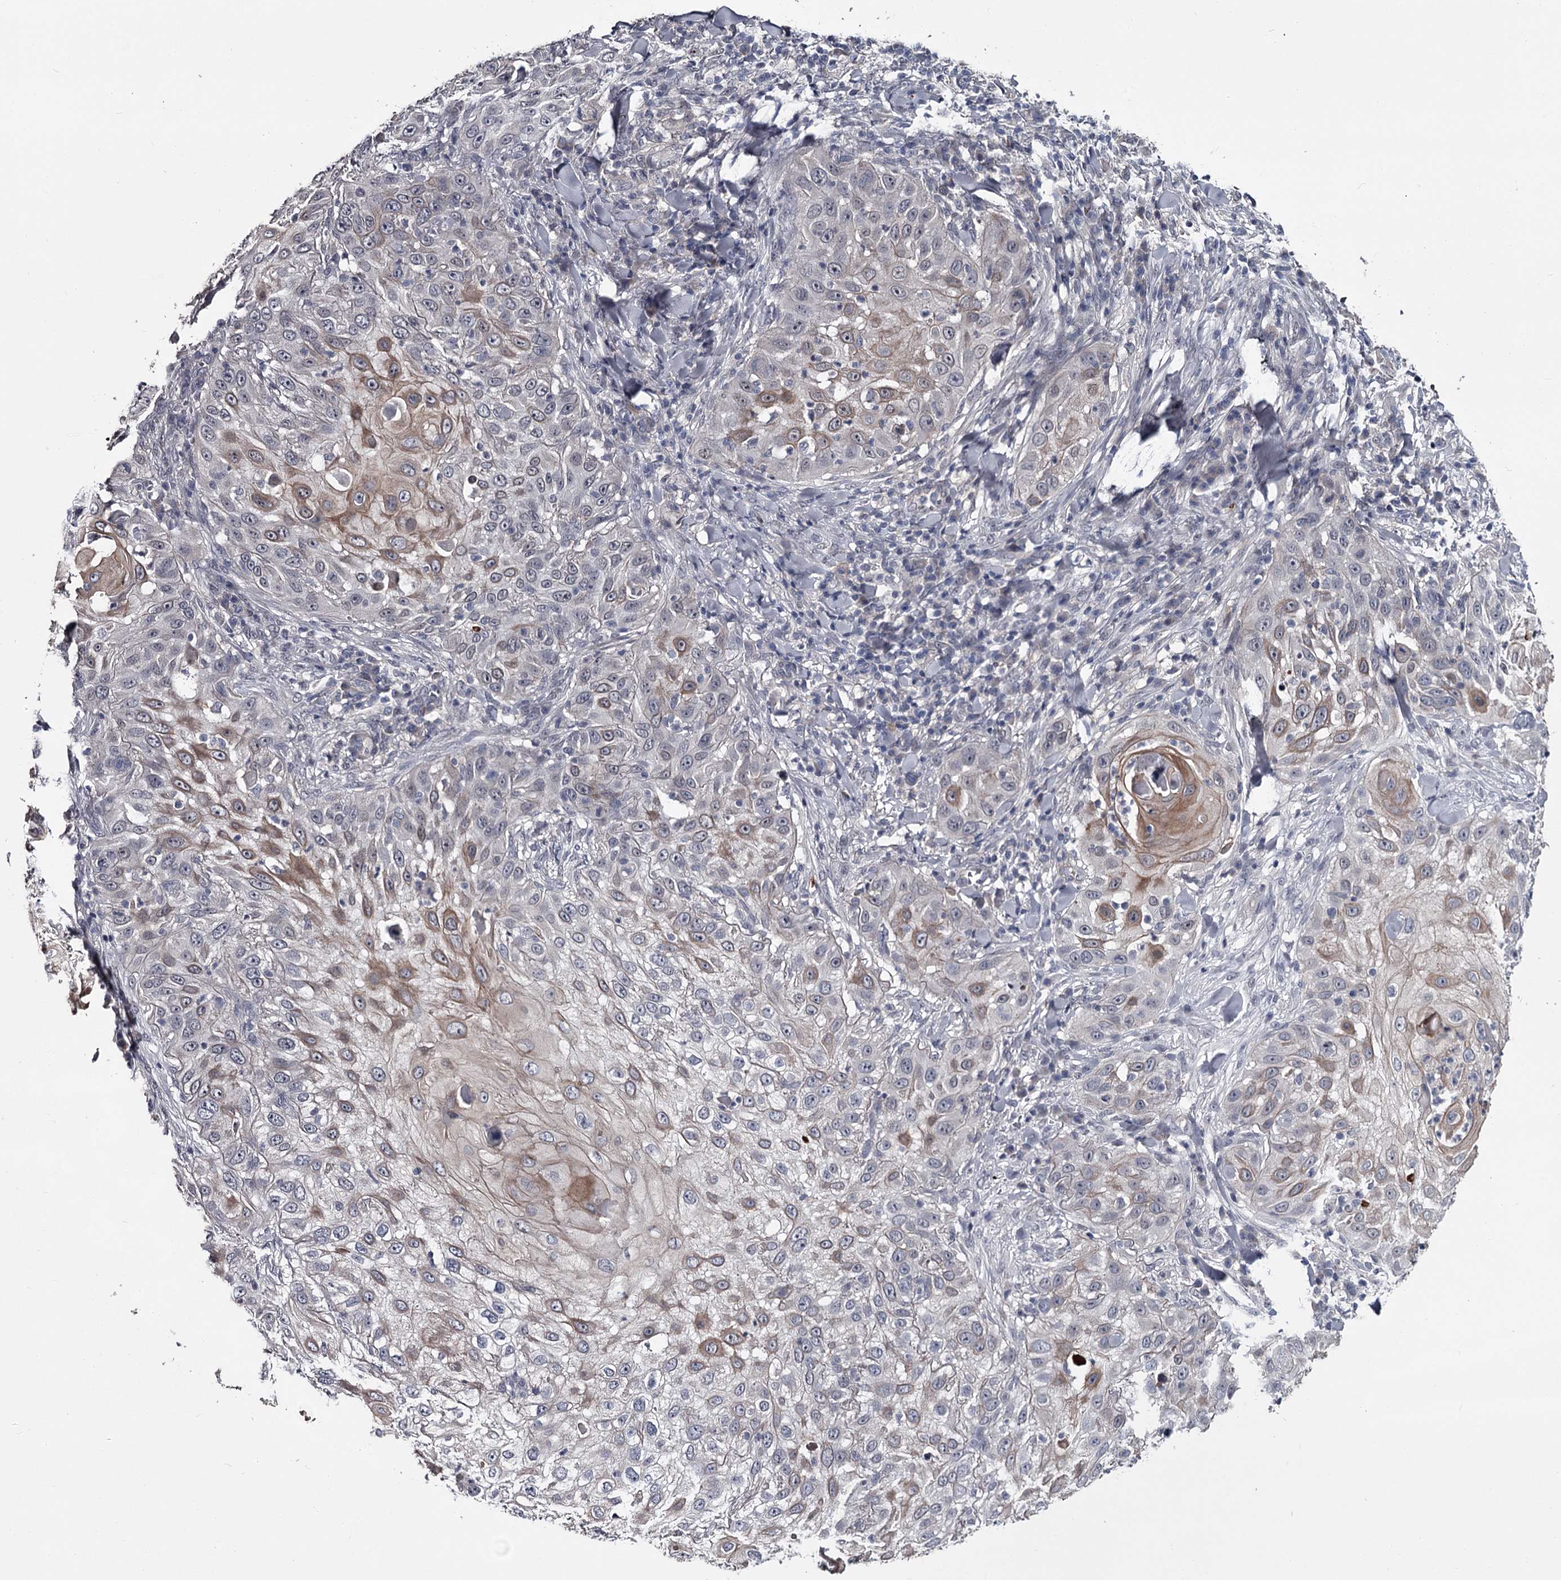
{"staining": {"intensity": "moderate", "quantity": "<25%", "location": "cytoplasmic/membranous"}, "tissue": "skin cancer", "cell_type": "Tumor cells", "image_type": "cancer", "snomed": [{"axis": "morphology", "description": "Squamous cell carcinoma, NOS"}, {"axis": "topography", "description": "Skin"}], "caption": "Protein analysis of skin cancer tissue exhibits moderate cytoplasmic/membranous expression in about <25% of tumor cells.", "gene": "PRPF40B", "patient": {"sex": "female", "age": 44}}